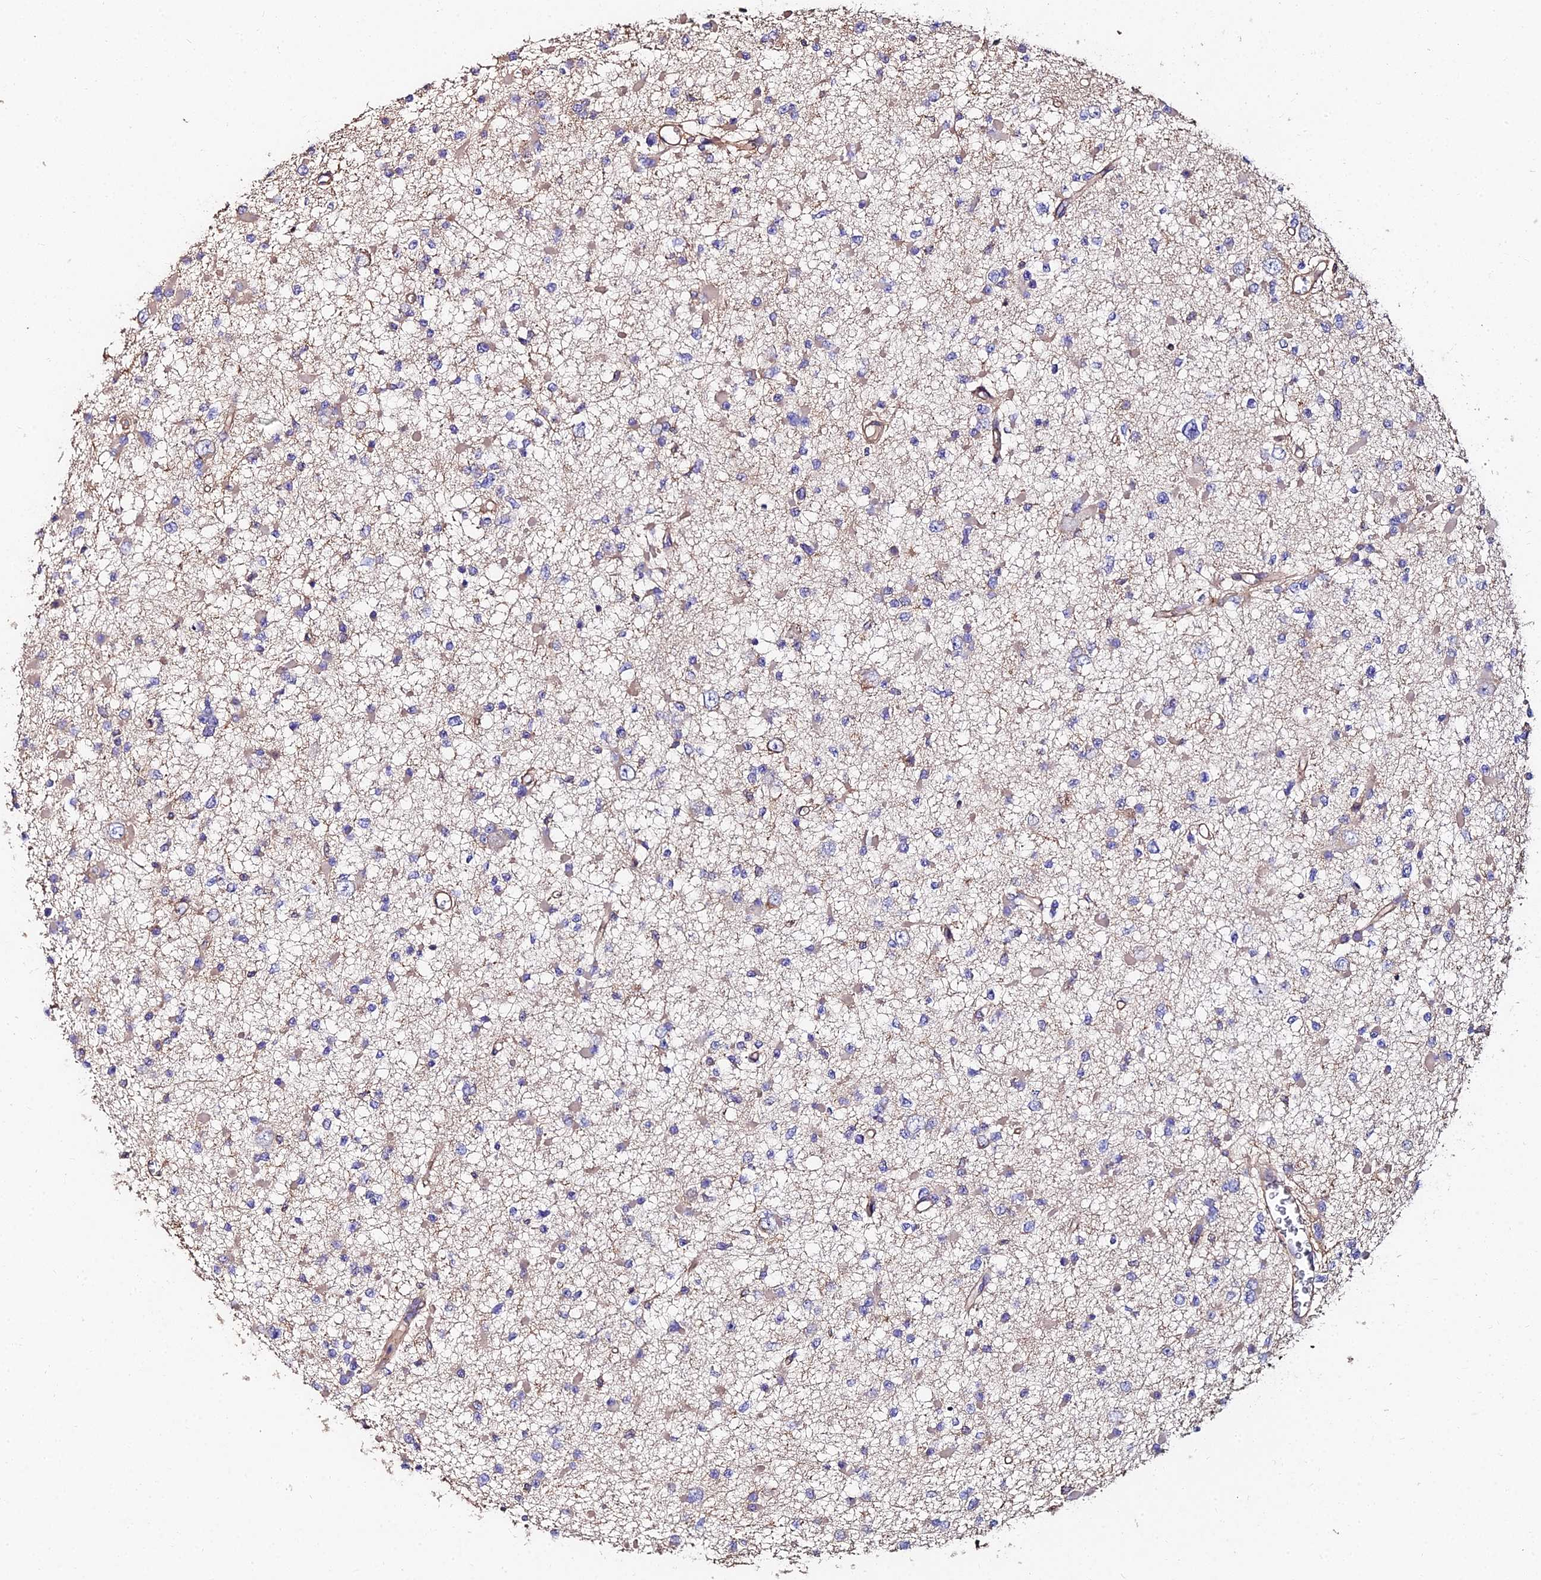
{"staining": {"intensity": "weak", "quantity": "<25%", "location": "cytoplasmic/membranous"}, "tissue": "glioma", "cell_type": "Tumor cells", "image_type": "cancer", "snomed": [{"axis": "morphology", "description": "Glioma, malignant, Low grade"}, {"axis": "topography", "description": "Brain"}], "caption": "Tumor cells are negative for brown protein staining in glioma. (DAB (3,3'-diaminobenzidine) immunohistochemistry, high magnification).", "gene": "EXT1", "patient": {"sex": "female", "age": 22}}